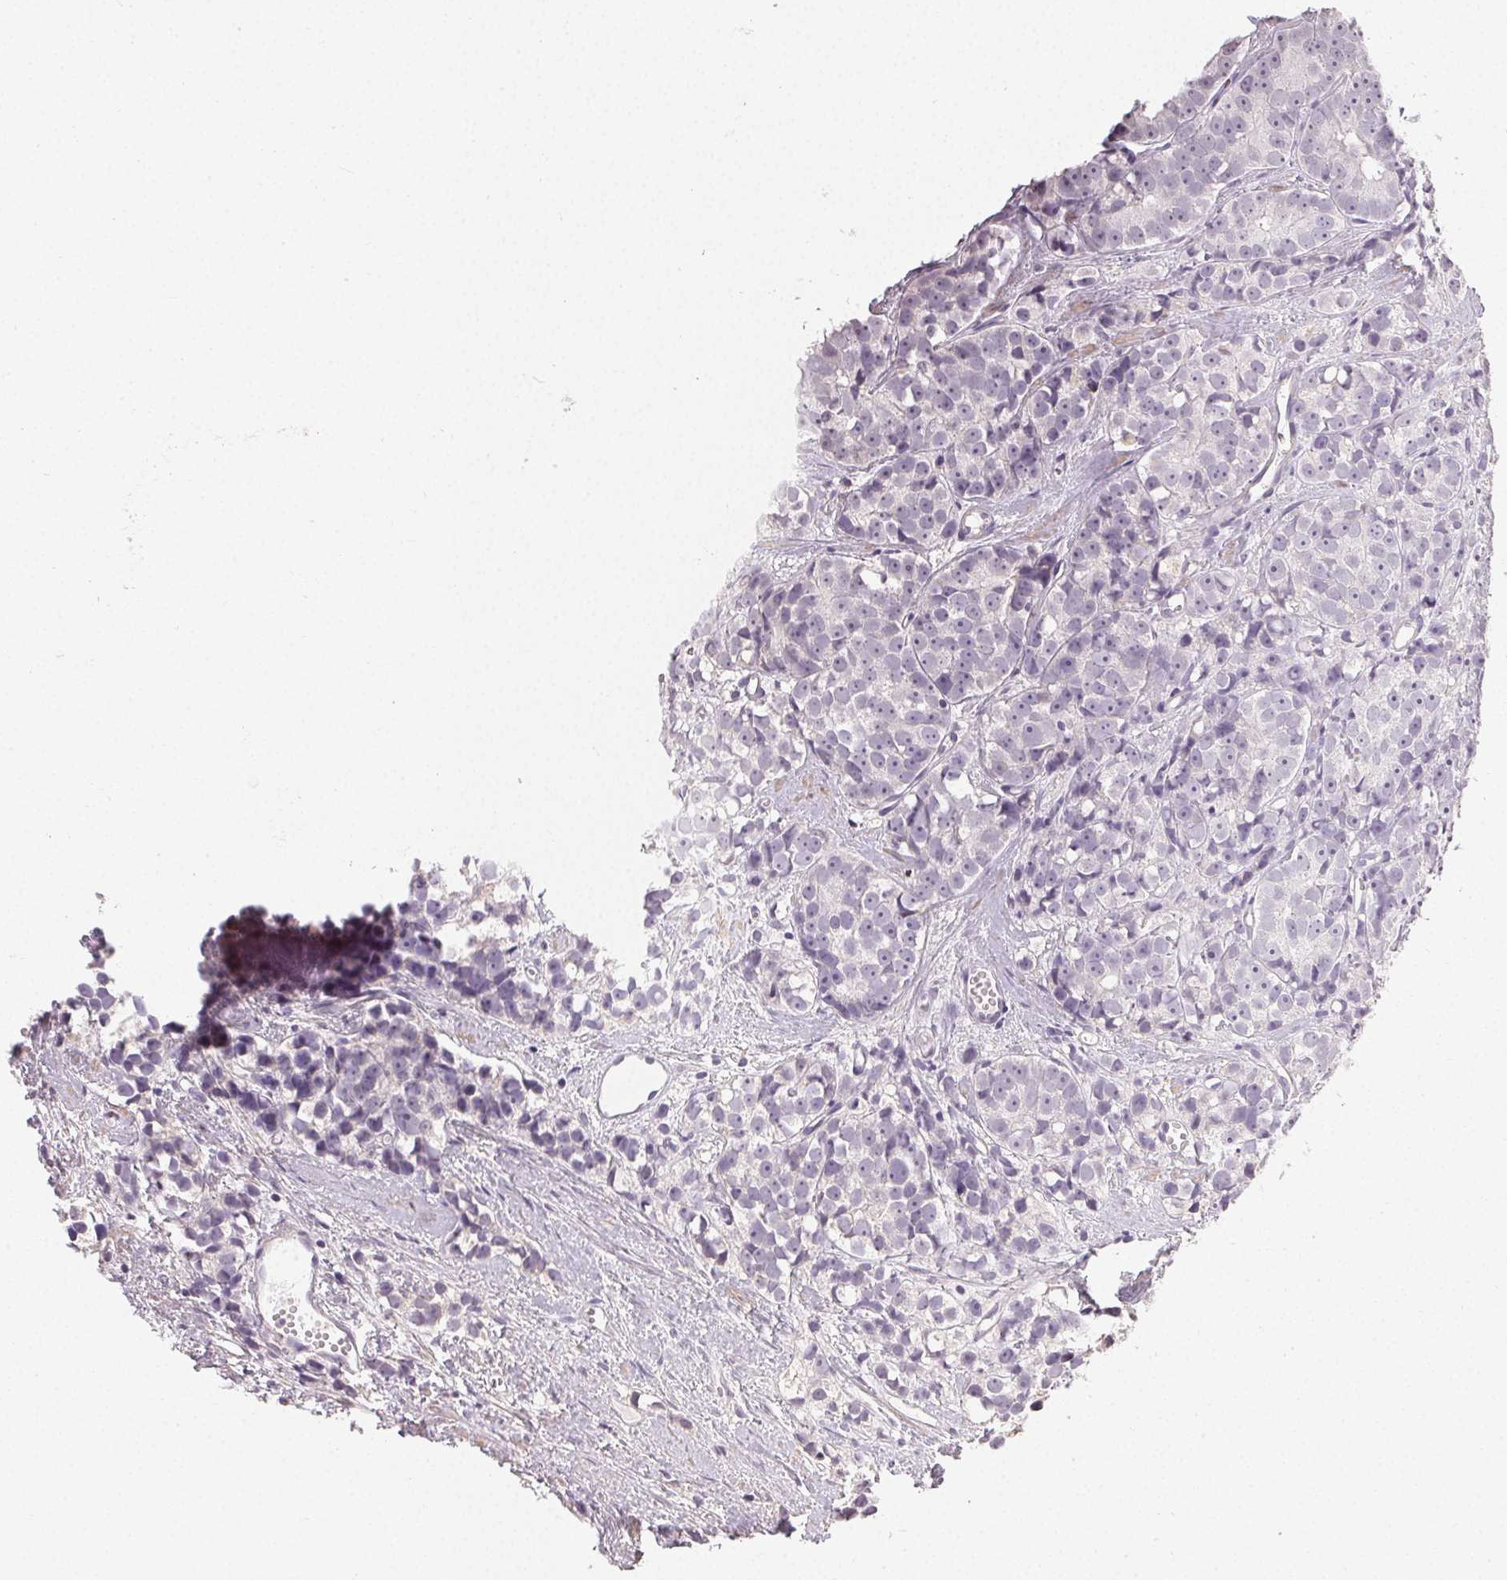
{"staining": {"intensity": "negative", "quantity": "none", "location": "none"}, "tissue": "prostate cancer", "cell_type": "Tumor cells", "image_type": "cancer", "snomed": [{"axis": "morphology", "description": "Adenocarcinoma, High grade"}, {"axis": "topography", "description": "Prostate"}], "caption": "Immunohistochemistry (IHC) histopathology image of human prostate cancer stained for a protein (brown), which shows no positivity in tumor cells. The staining was performed using DAB (3,3'-diaminobenzidine) to visualize the protein expression in brown, while the nuclei were stained in blue with hematoxylin (Magnification: 20x).", "gene": "TMEM174", "patient": {"sex": "male", "age": 77}}